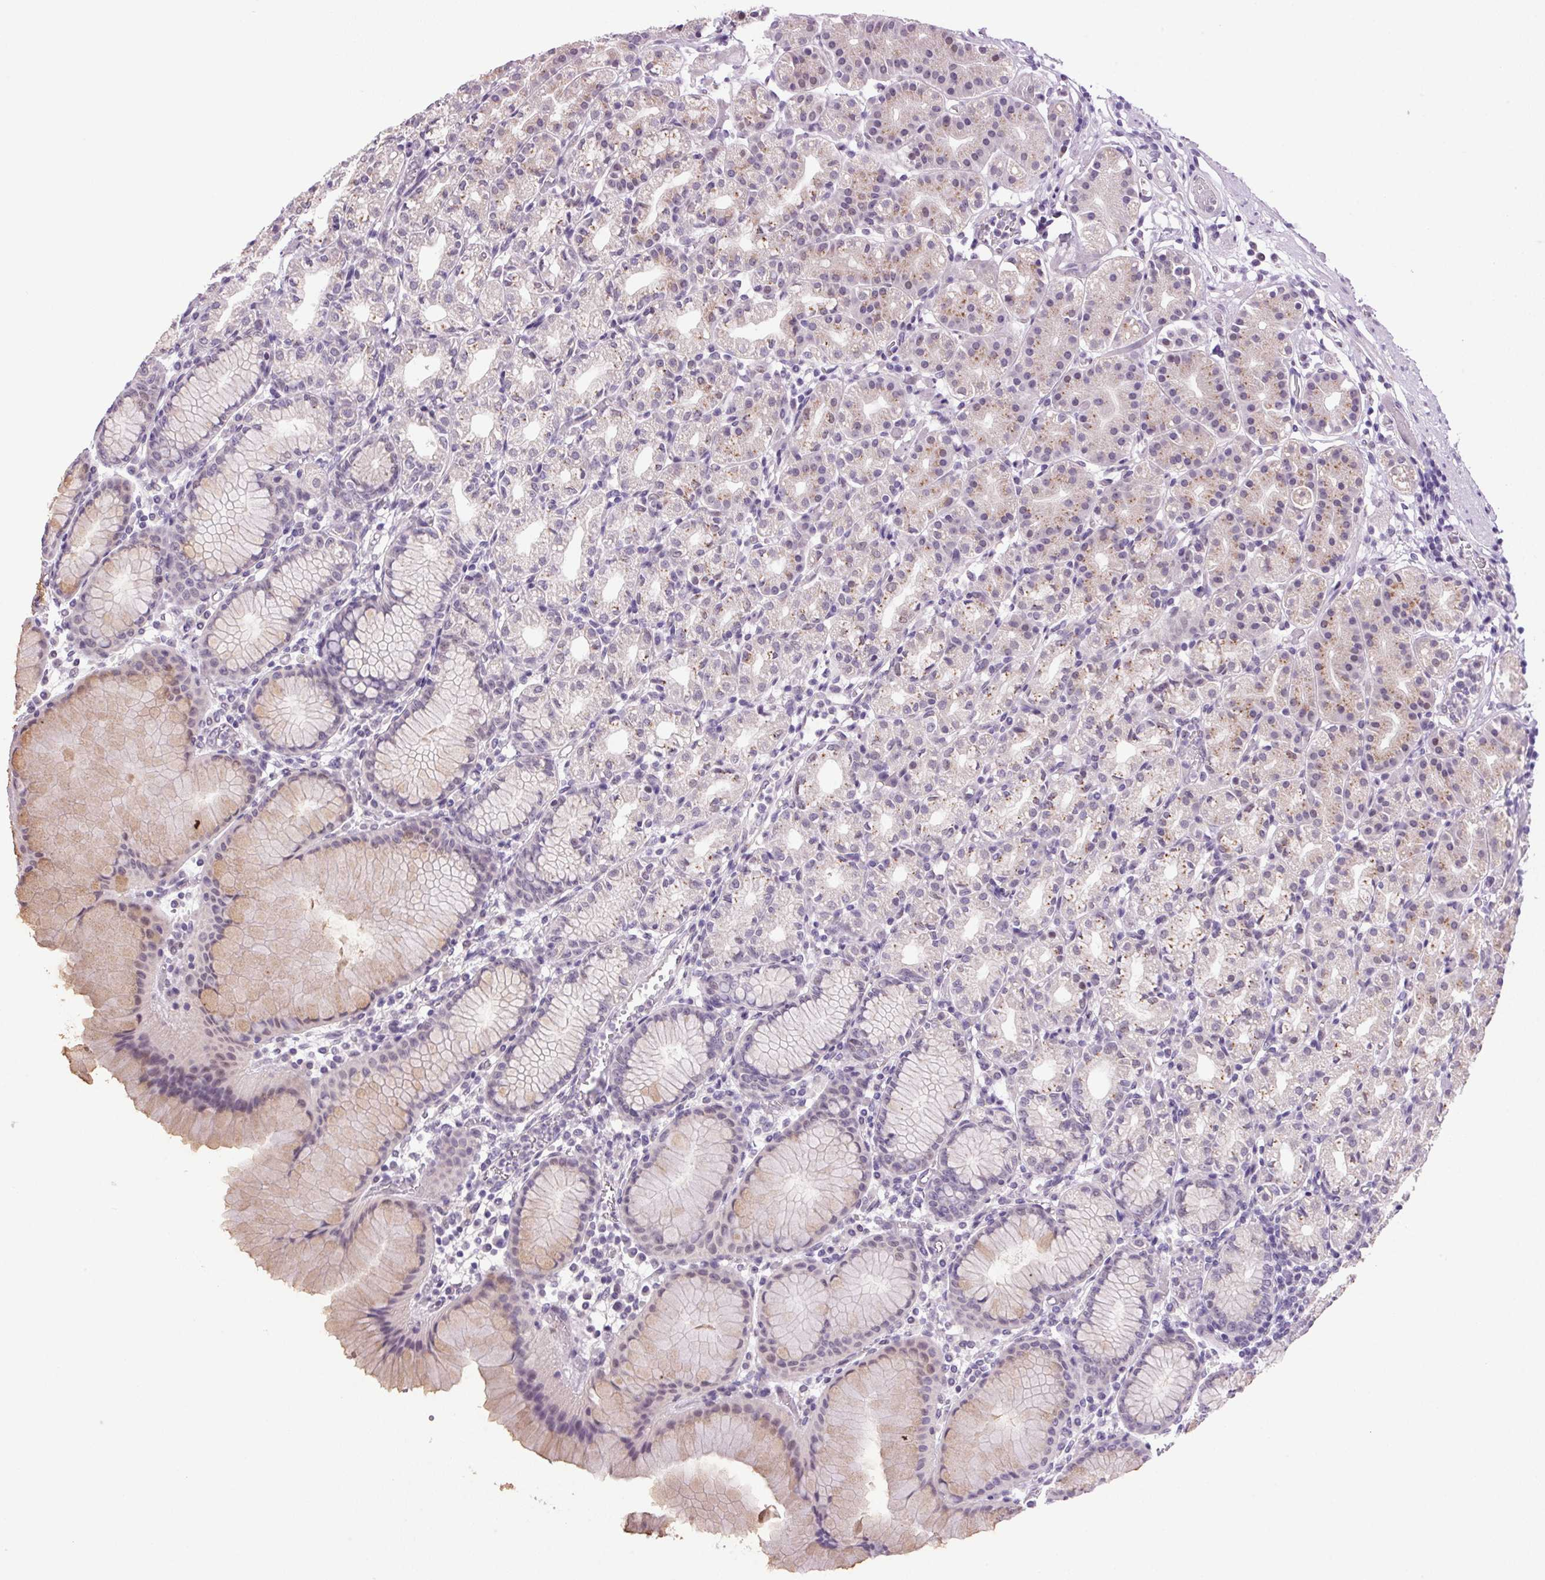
{"staining": {"intensity": "weak", "quantity": "<25%", "location": "cytoplasmic/membranous"}, "tissue": "stomach", "cell_type": "Glandular cells", "image_type": "normal", "snomed": [{"axis": "morphology", "description": "Normal tissue, NOS"}, {"axis": "topography", "description": "Stomach"}], "caption": "Immunohistochemistry (IHC) image of normal stomach: human stomach stained with DAB (3,3'-diaminobenzidine) displays no significant protein expression in glandular cells. (DAB IHC visualized using brightfield microscopy, high magnification).", "gene": "AKR1E2", "patient": {"sex": "female", "age": 57}}